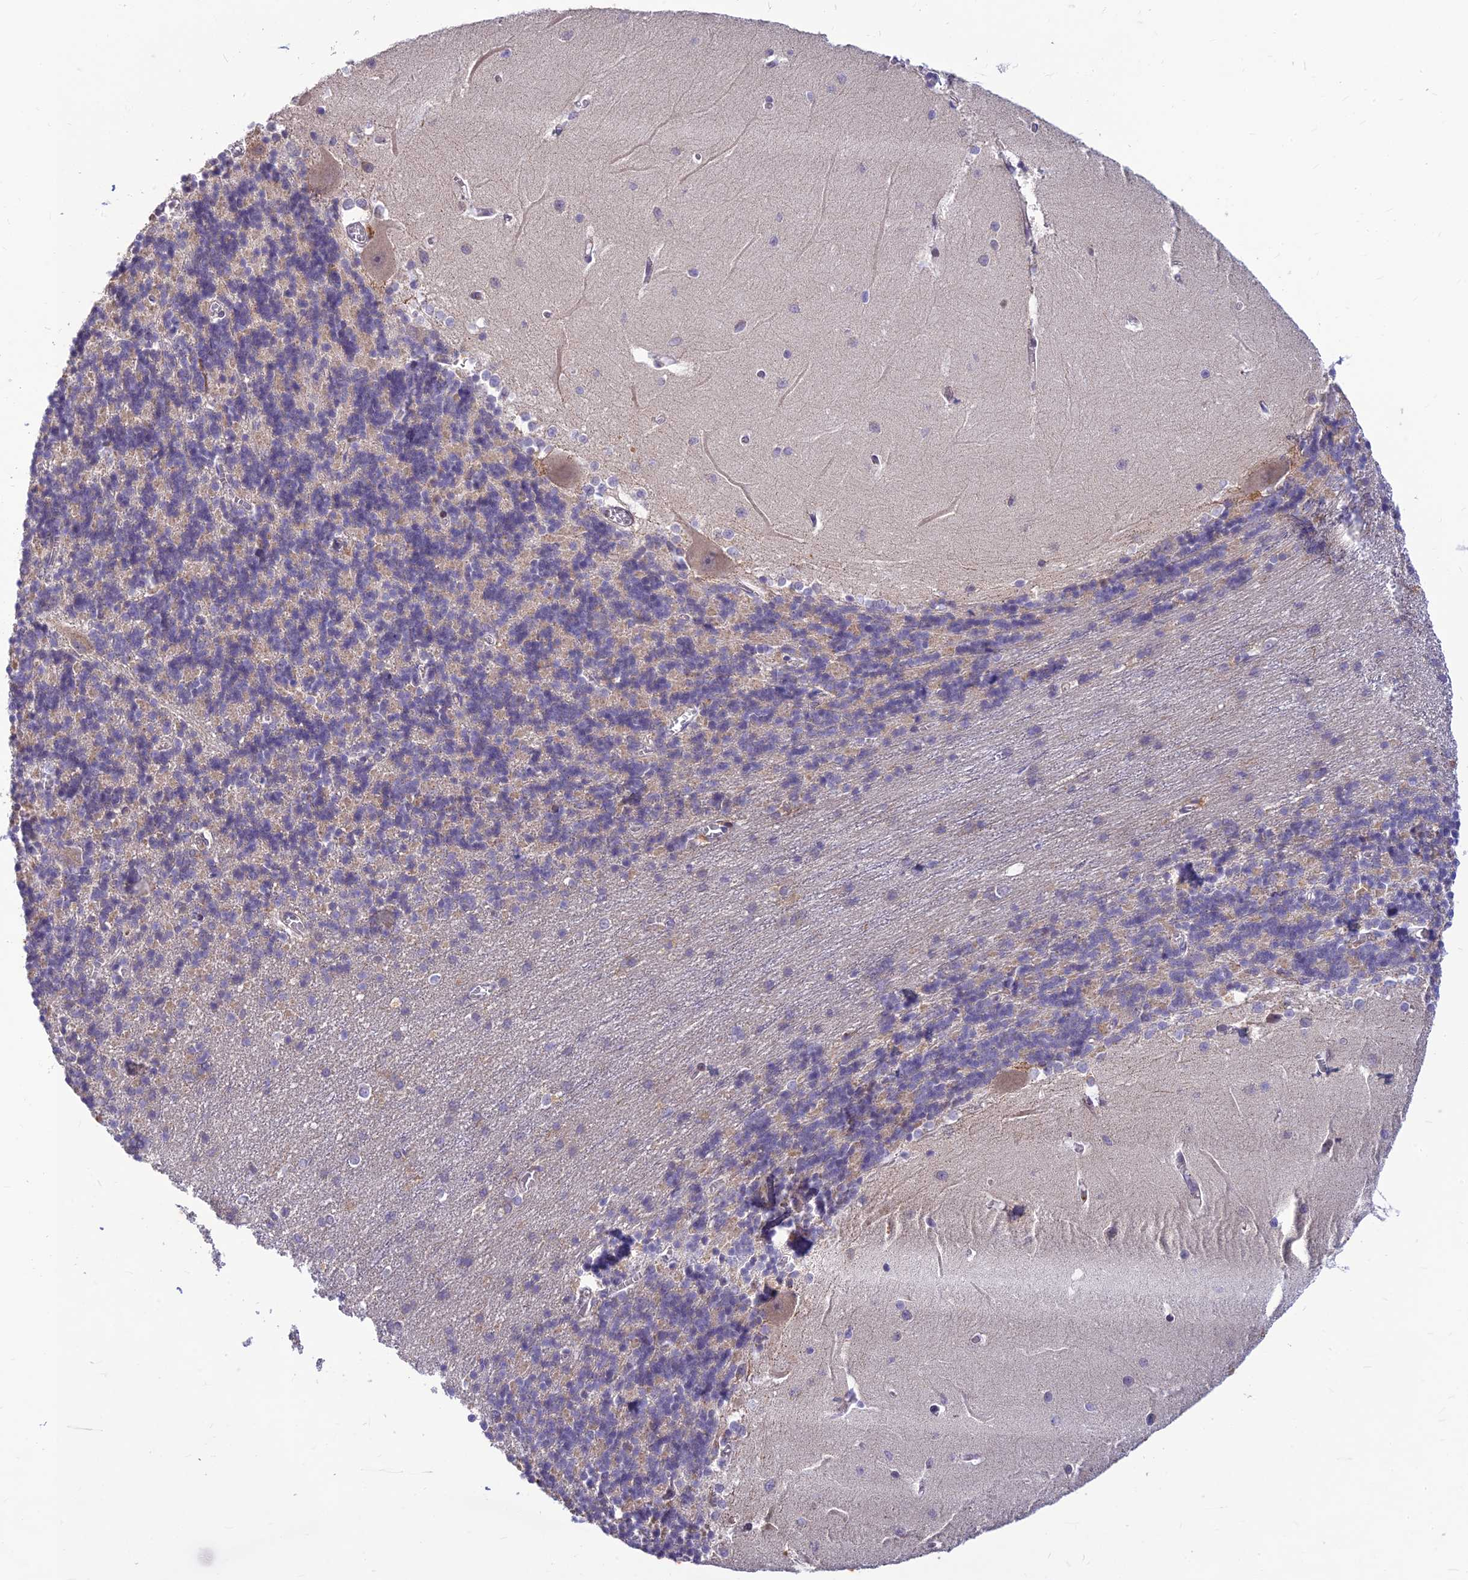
{"staining": {"intensity": "negative", "quantity": "none", "location": "none"}, "tissue": "cerebellum", "cell_type": "Cells in granular layer", "image_type": "normal", "snomed": [{"axis": "morphology", "description": "Normal tissue, NOS"}, {"axis": "topography", "description": "Cerebellum"}], "caption": "Immunohistochemistry (IHC) photomicrograph of normal cerebellum: human cerebellum stained with DAB (3,3'-diaminobenzidine) exhibits no significant protein positivity in cells in granular layer.", "gene": "ASPDH", "patient": {"sex": "male", "age": 37}}